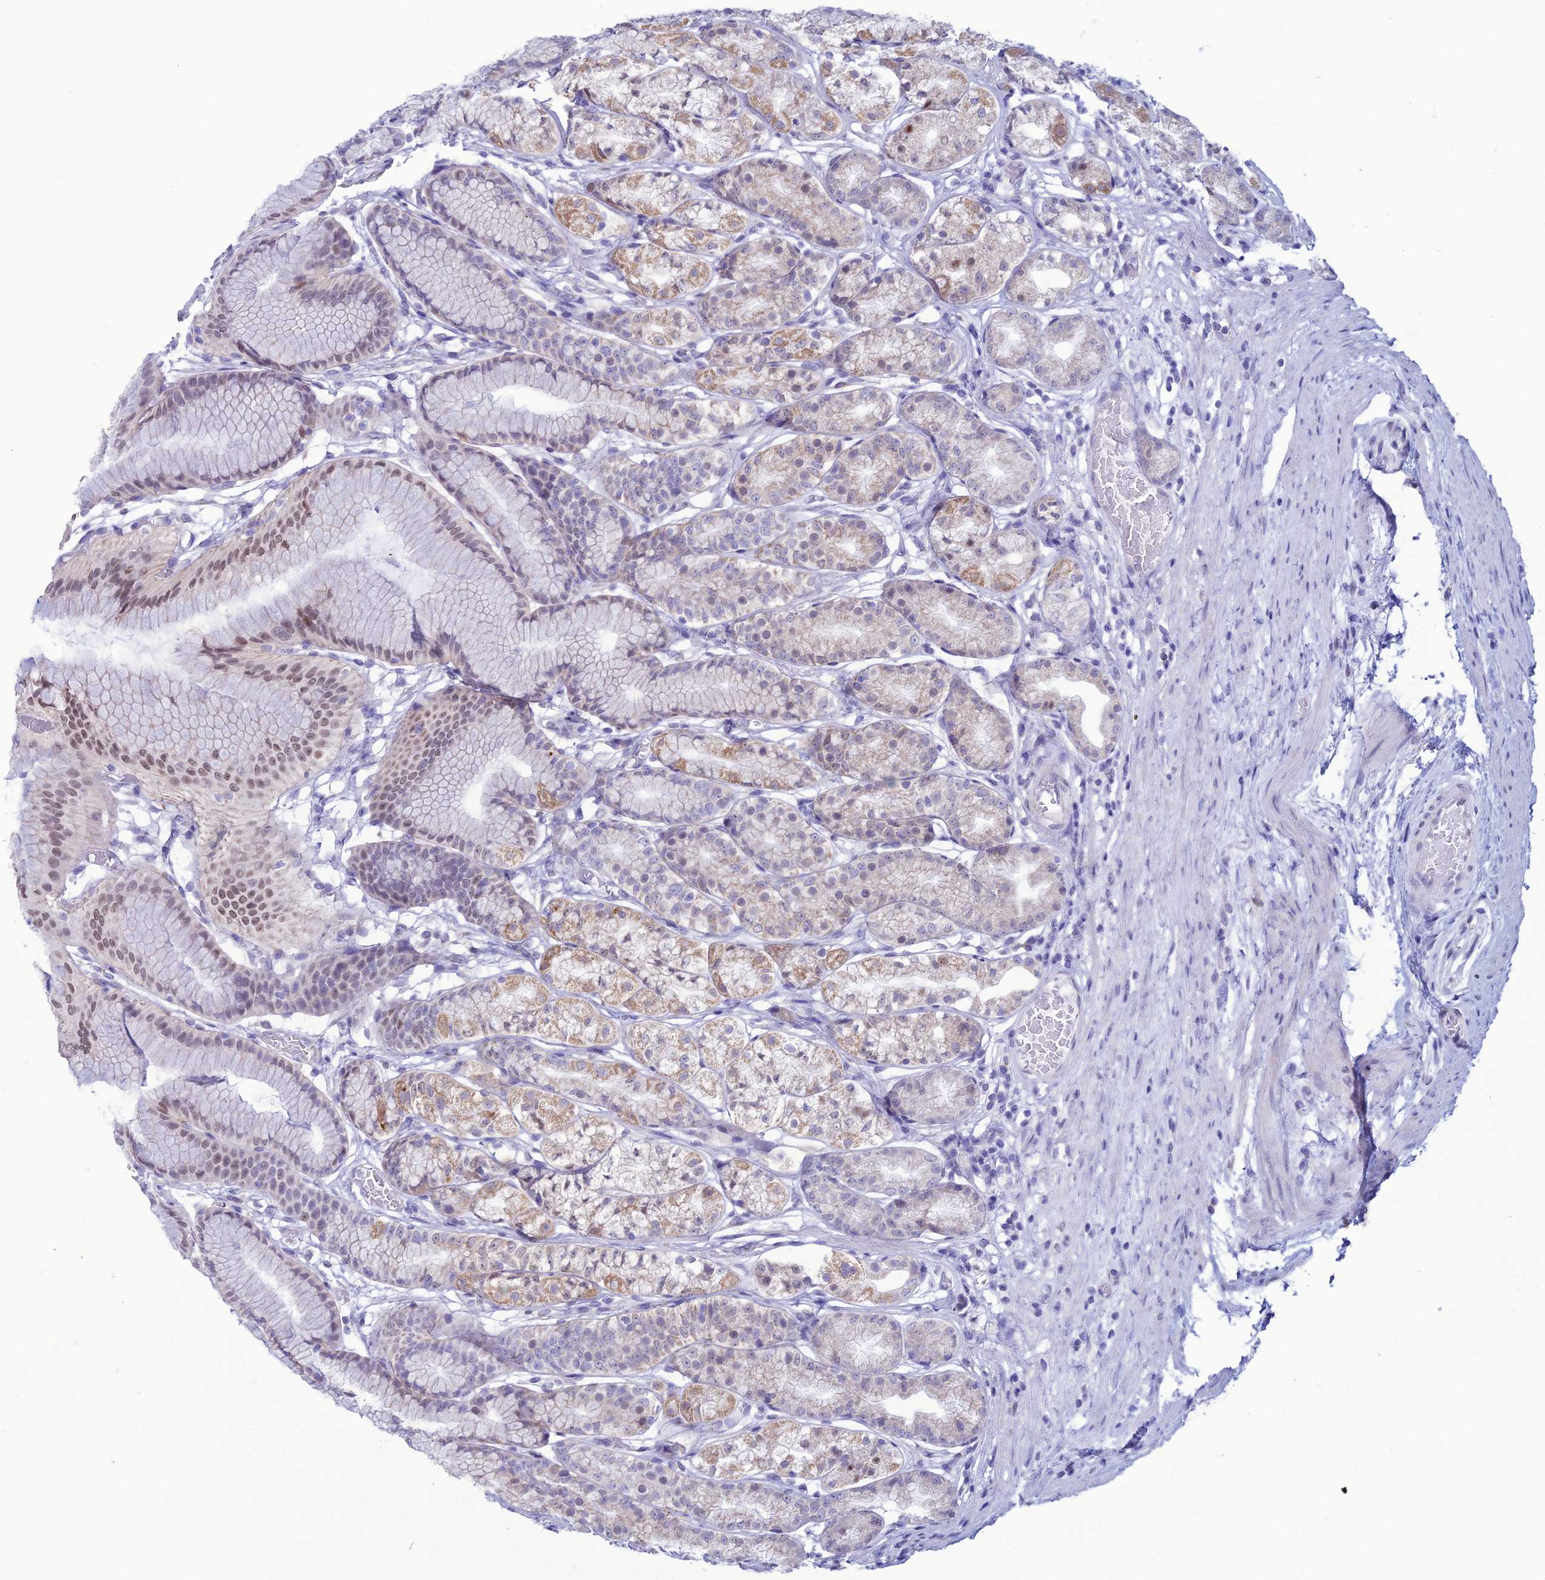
{"staining": {"intensity": "moderate", "quantity": "<25%", "location": "cytoplasmic/membranous,nuclear"}, "tissue": "stomach", "cell_type": "Glandular cells", "image_type": "normal", "snomed": [{"axis": "morphology", "description": "Normal tissue, NOS"}, {"axis": "morphology", "description": "Adenocarcinoma, NOS"}, {"axis": "morphology", "description": "Adenocarcinoma, High grade"}, {"axis": "topography", "description": "Stomach, upper"}, {"axis": "topography", "description": "Stomach"}], "caption": "This histopathology image exhibits IHC staining of normal human stomach, with low moderate cytoplasmic/membranous,nuclear positivity in about <25% of glandular cells.", "gene": "CFAP210", "patient": {"sex": "female", "age": 65}}